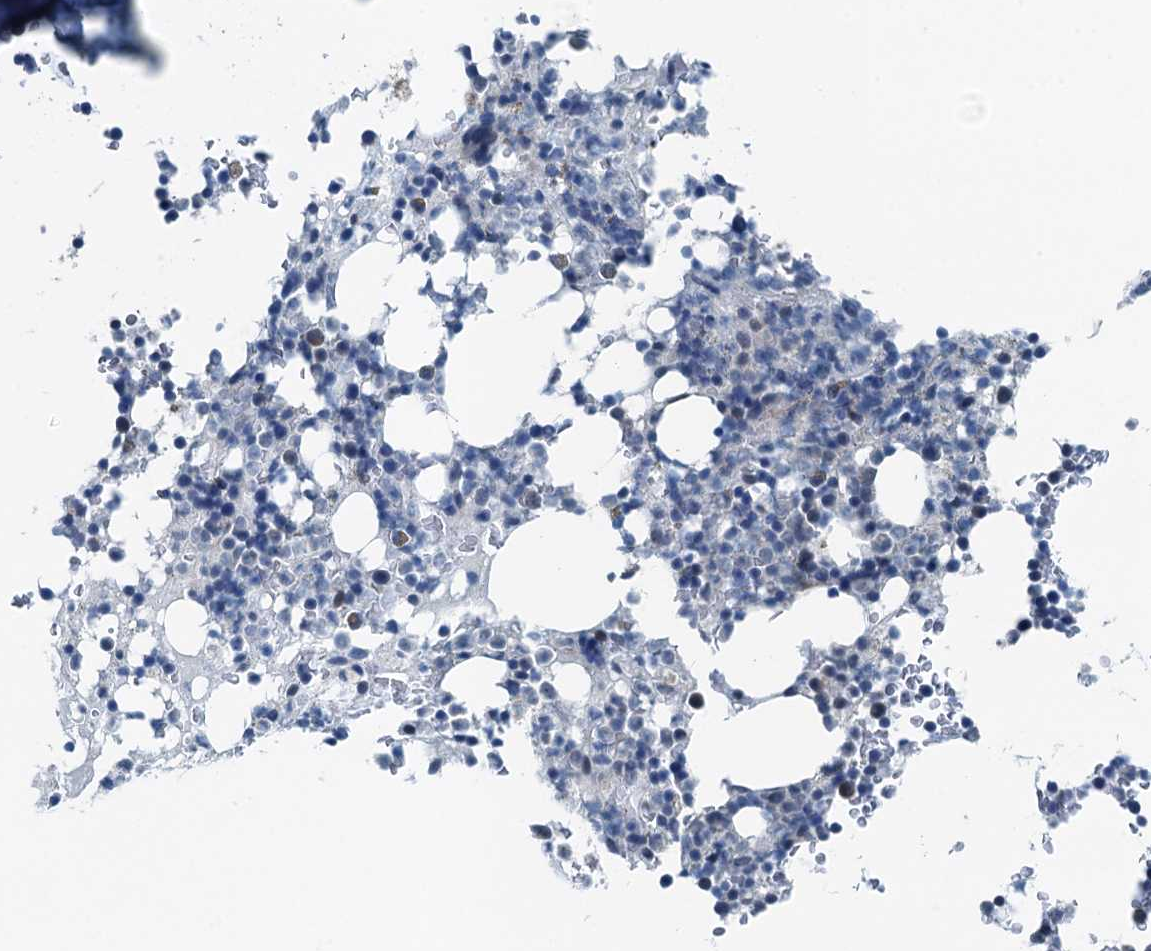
{"staining": {"intensity": "moderate", "quantity": "<25%", "location": "cytoplasmic/membranous"}, "tissue": "bone marrow", "cell_type": "Hematopoietic cells", "image_type": "normal", "snomed": [{"axis": "morphology", "description": "Normal tissue, NOS"}, {"axis": "topography", "description": "Bone marrow"}], "caption": "Immunohistochemical staining of benign human bone marrow exhibits low levels of moderate cytoplasmic/membranous expression in about <25% of hematopoietic cells.", "gene": "GFOD2", "patient": {"sex": "male", "age": 58}}